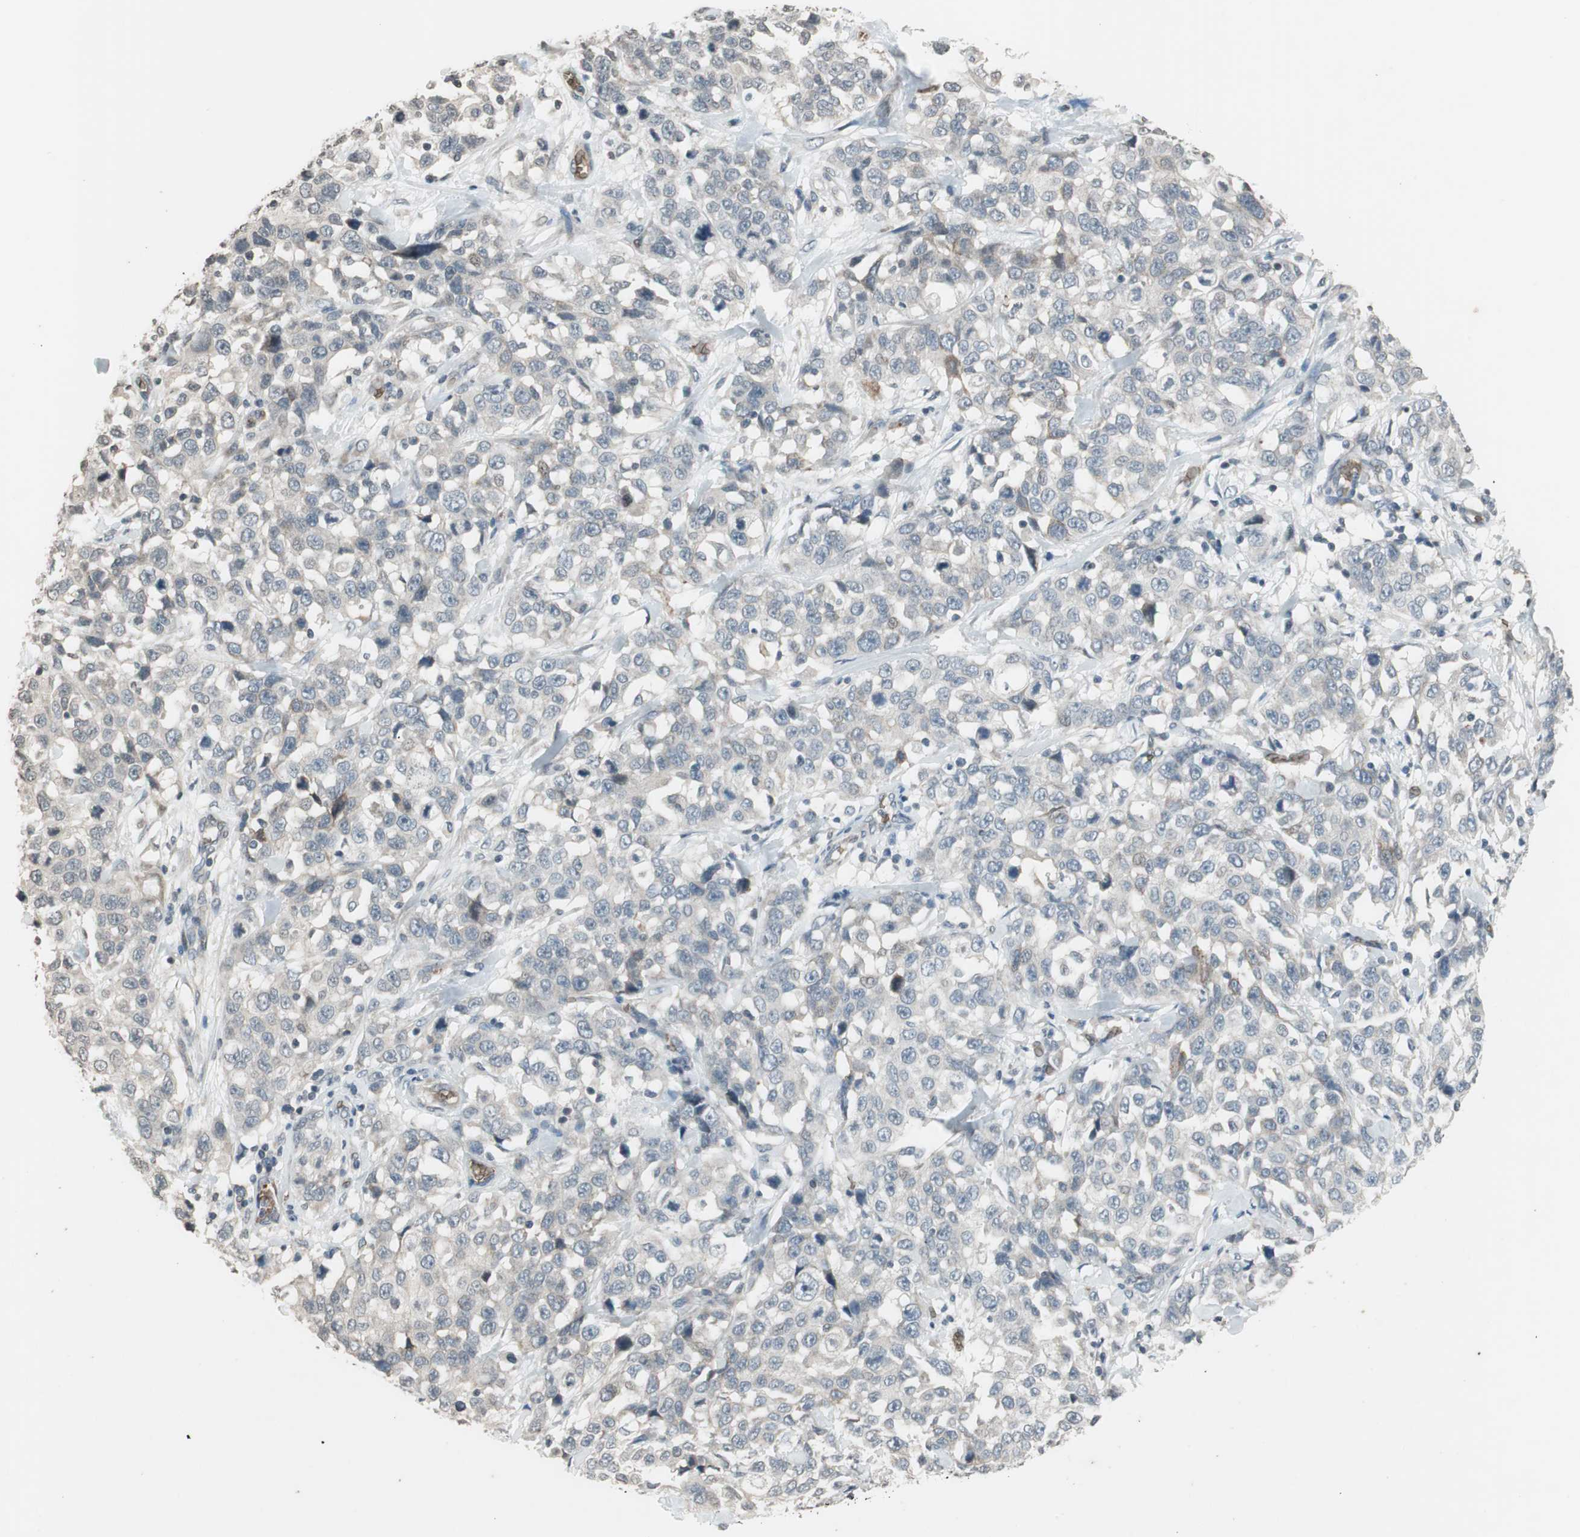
{"staining": {"intensity": "negative", "quantity": "none", "location": "none"}, "tissue": "stomach cancer", "cell_type": "Tumor cells", "image_type": "cancer", "snomed": [{"axis": "morphology", "description": "Normal tissue, NOS"}, {"axis": "morphology", "description": "Adenocarcinoma, NOS"}, {"axis": "topography", "description": "Stomach"}], "caption": "There is no significant positivity in tumor cells of adenocarcinoma (stomach).", "gene": "GYPC", "patient": {"sex": "male", "age": 48}}